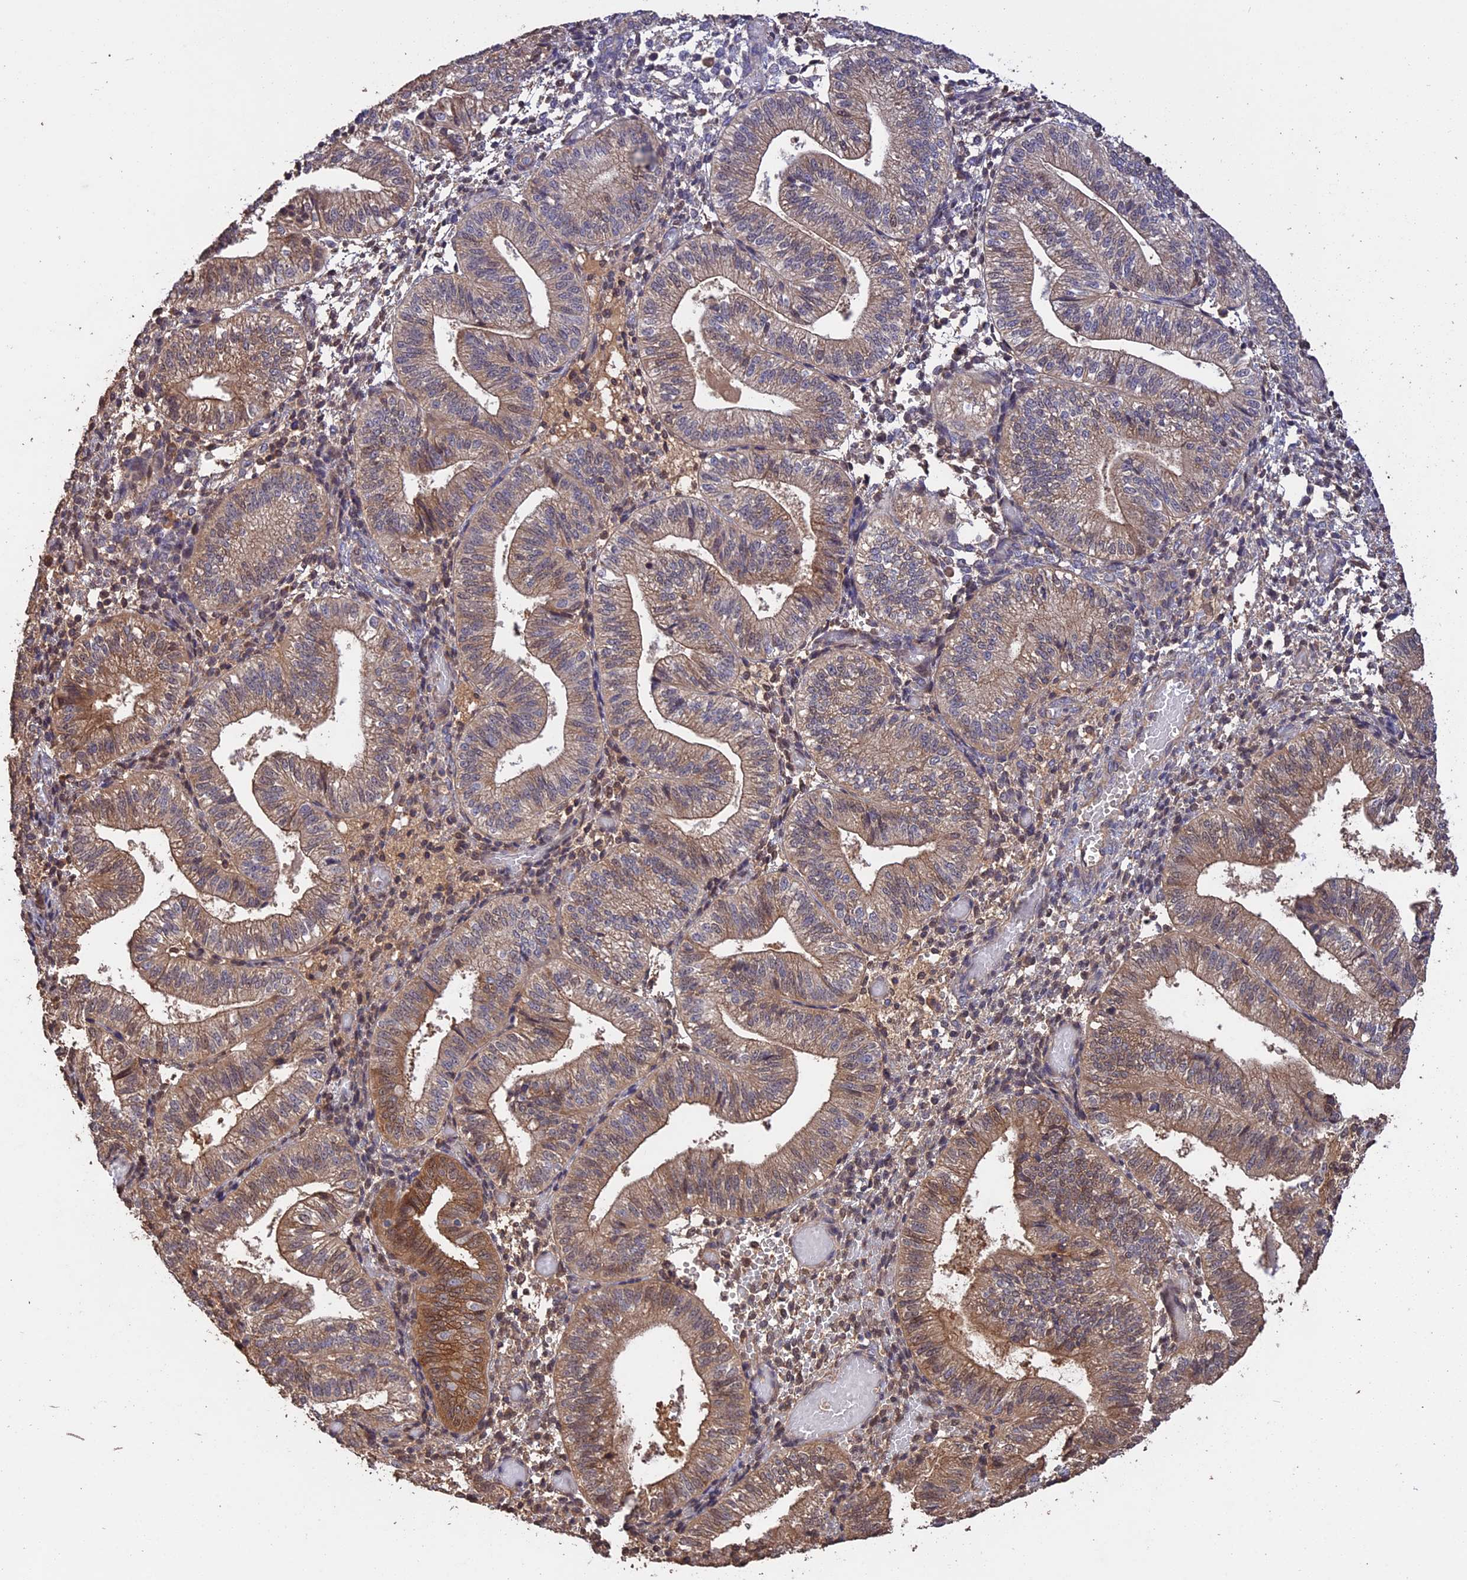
{"staining": {"intensity": "weak", "quantity": "25%-75%", "location": "cytoplasmic/membranous"}, "tissue": "endometrium", "cell_type": "Cells in endometrial stroma", "image_type": "normal", "snomed": [{"axis": "morphology", "description": "Normal tissue, NOS"}, {"axis": "topography", "description": "Endometrium"}], "caption": "Weak cytoplasmic/membranous expression is appreciated in about 25%-75% of cells in endometrial stroma in unremarkable endometrium. (brown staining indicates protein expression, while blue staining denotes nuclei).", "gene": "RASAL1", "patient": {"sex": "female", "age": 34}}